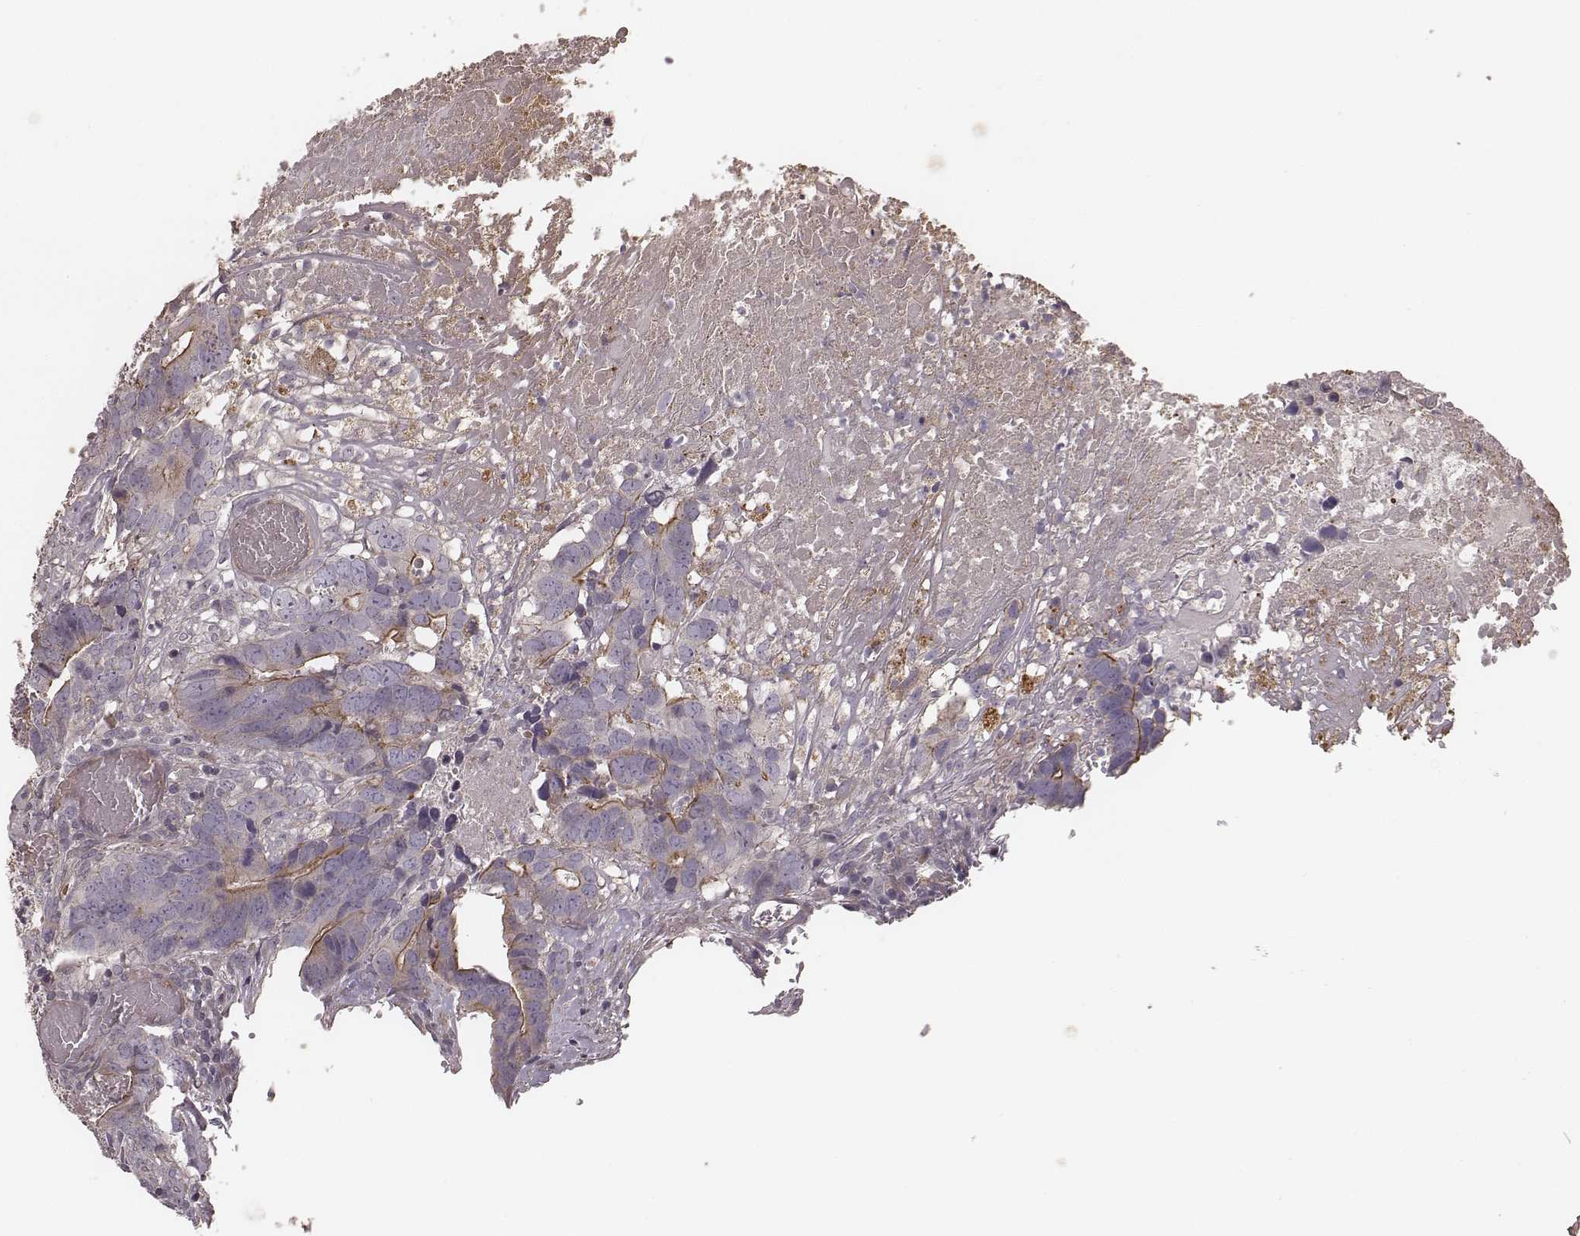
{"staining": {"intensity": "moderate", "quantity": ">75%", "location": "cytoplasmic/membranous"}, "tissue": "colorectal cancer", "cell_type": "Tumor cells", "image_type": "cancer", "snomed": [{"axis": "morphology", "description": "Adenocarcinoma, NOS"}, {"axis": "topography", "description": "Colon"}], "caption": "Immunohistochemical staining of human colorectal cancer demonstrates moderate cytoplasmic/membranous protein expression in approximately >75% of tumor cells.", "gene": "OTOGL", "patient": {"sex": "female", "age": 82}}